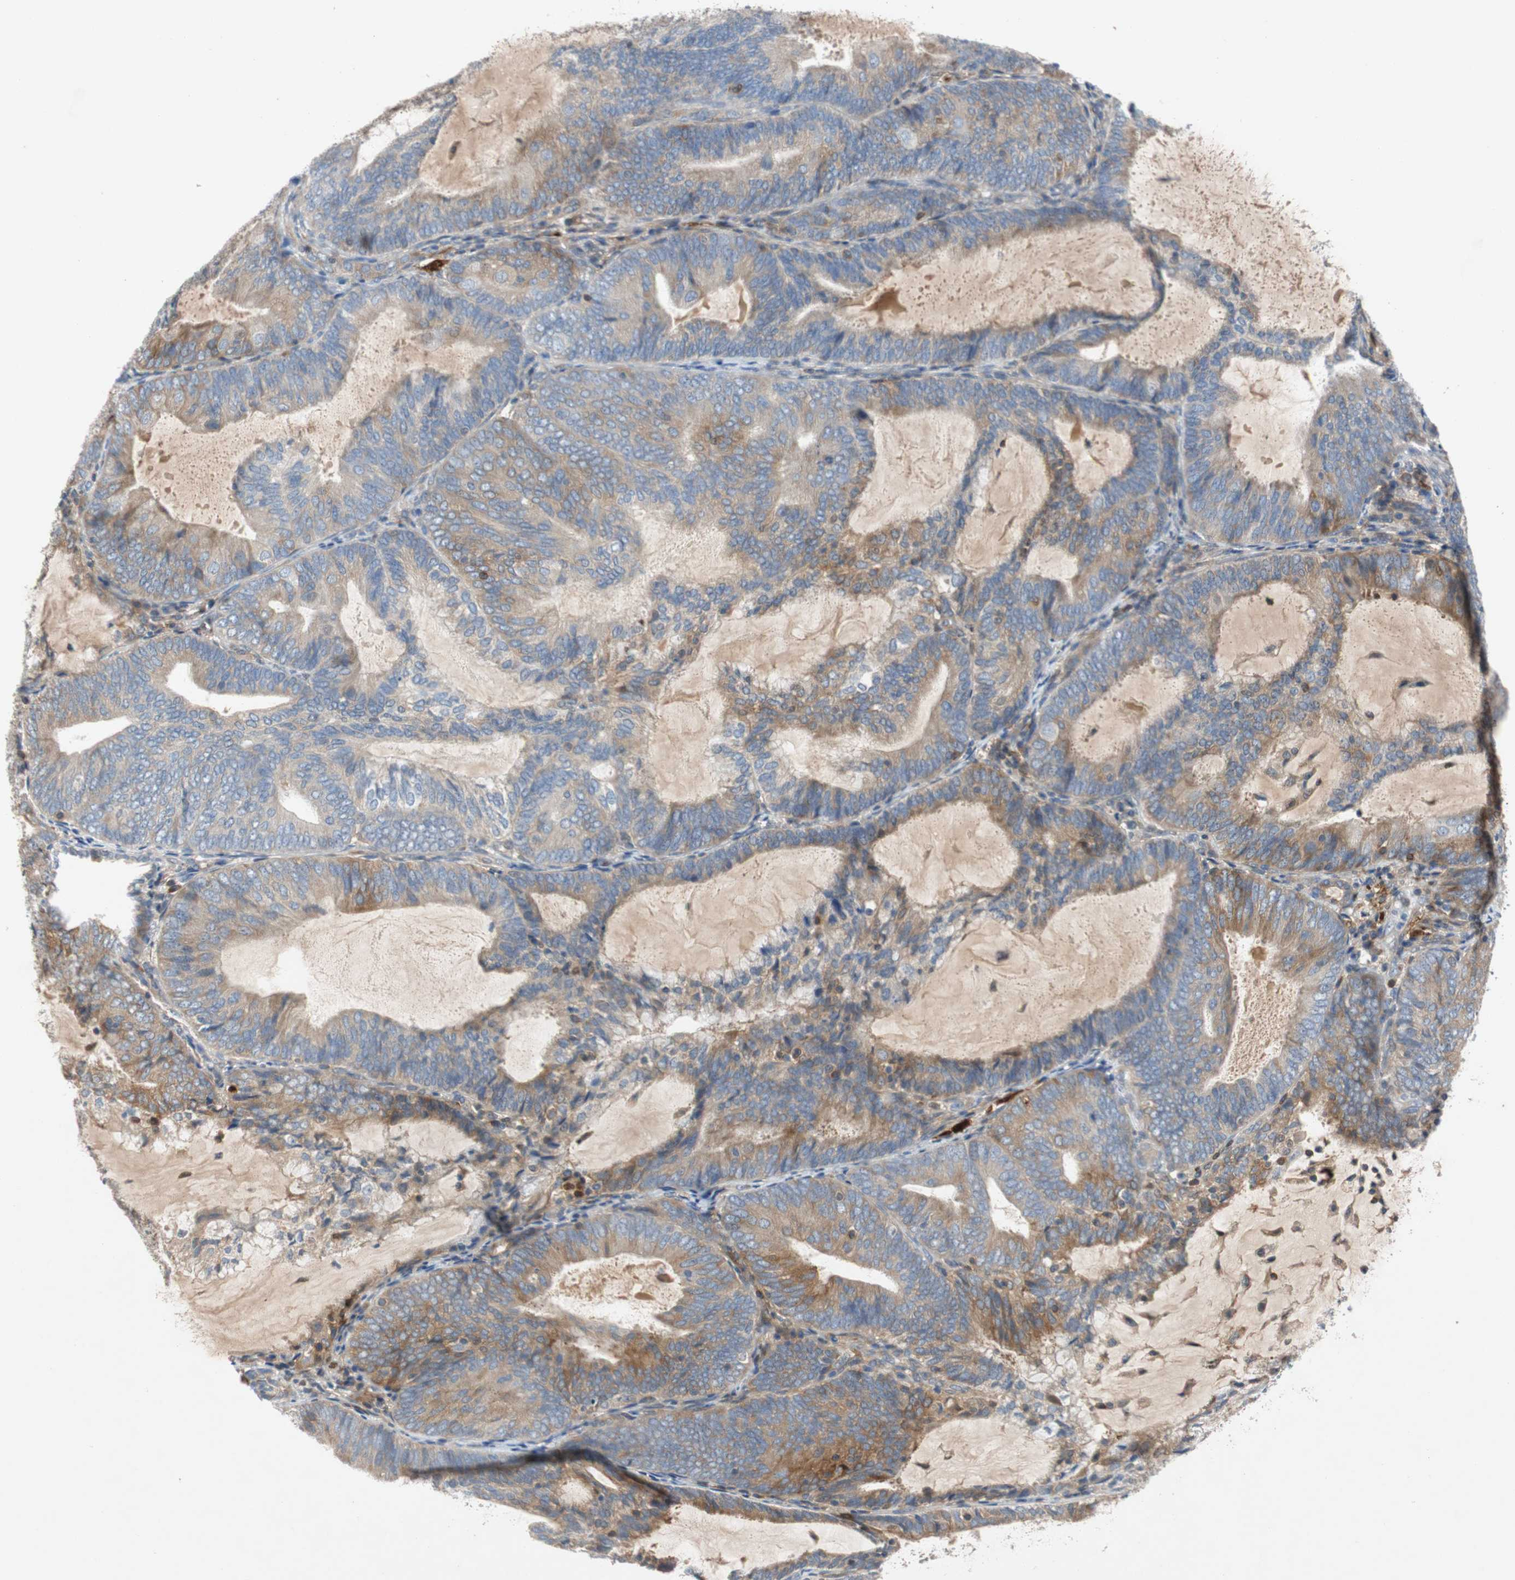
{"staining": {"intensity": "weak", "quantity": "25%-75%", "location": "cytoplasmic/membranous"}, "tissue": "endometrial cancer", "cell_type": "Tumor cells", "image_type": "cancer", "snomed": [{"axis": "morphology", "description": "Adenocarcinoma, NOS"}, {"axis": "topography", "description": "Endometrium"}], "caption": "Immunohistochemical staining of human adenocarcinoma (endometrial) reveals weak cytoplasmic/membranous protein staining in about 25%-75% of tumor cells.", "gene": "RELB", "patient": {"sex": "female", "age": 81}}